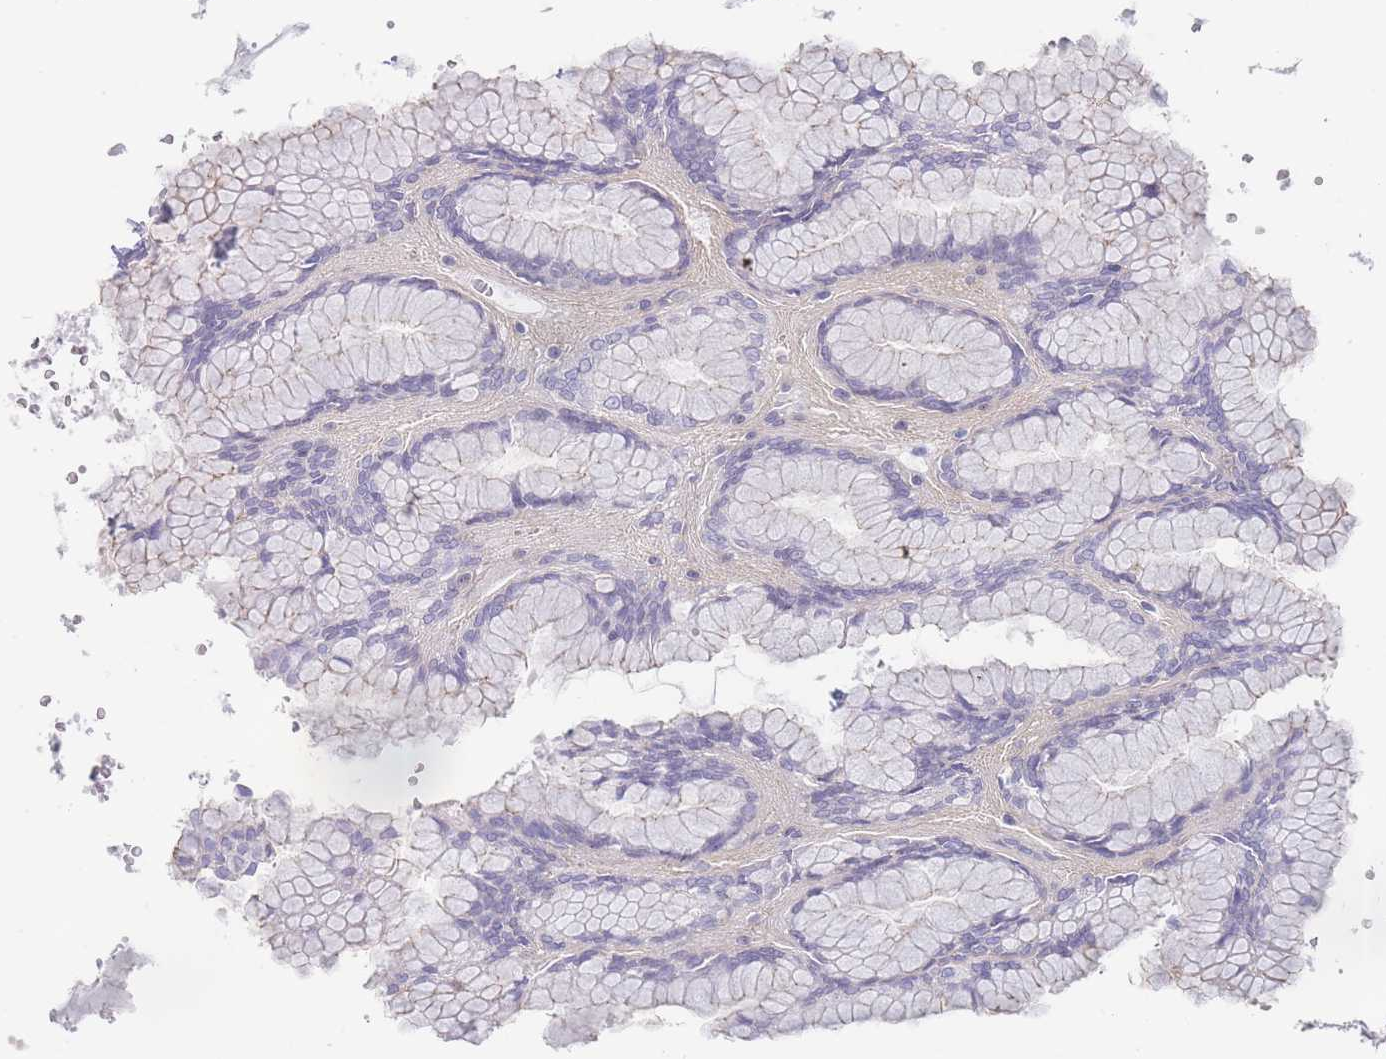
{"staining": {"intensity": "negative", "quantity": "none", "location": "none"}, "tissue": "stomach", "cell_type": "Glandular cells", "image_type": "normal", "snomed": [{"axis": "morphology", "description": "Normal tissue, NOS"}, {"axis": "topography", "description": "Stomach"}, {"axis": "topography", "description": "Stomach, lower"}], "caption": "Micrograph shows no protein staining in glandular cells of normal stomach. (Brightfield microscopy of DAB immunohistochemistry (IHC) at high magnification).", "gene": "NOP14", "patient": {"sex": "female", "age": 56}}